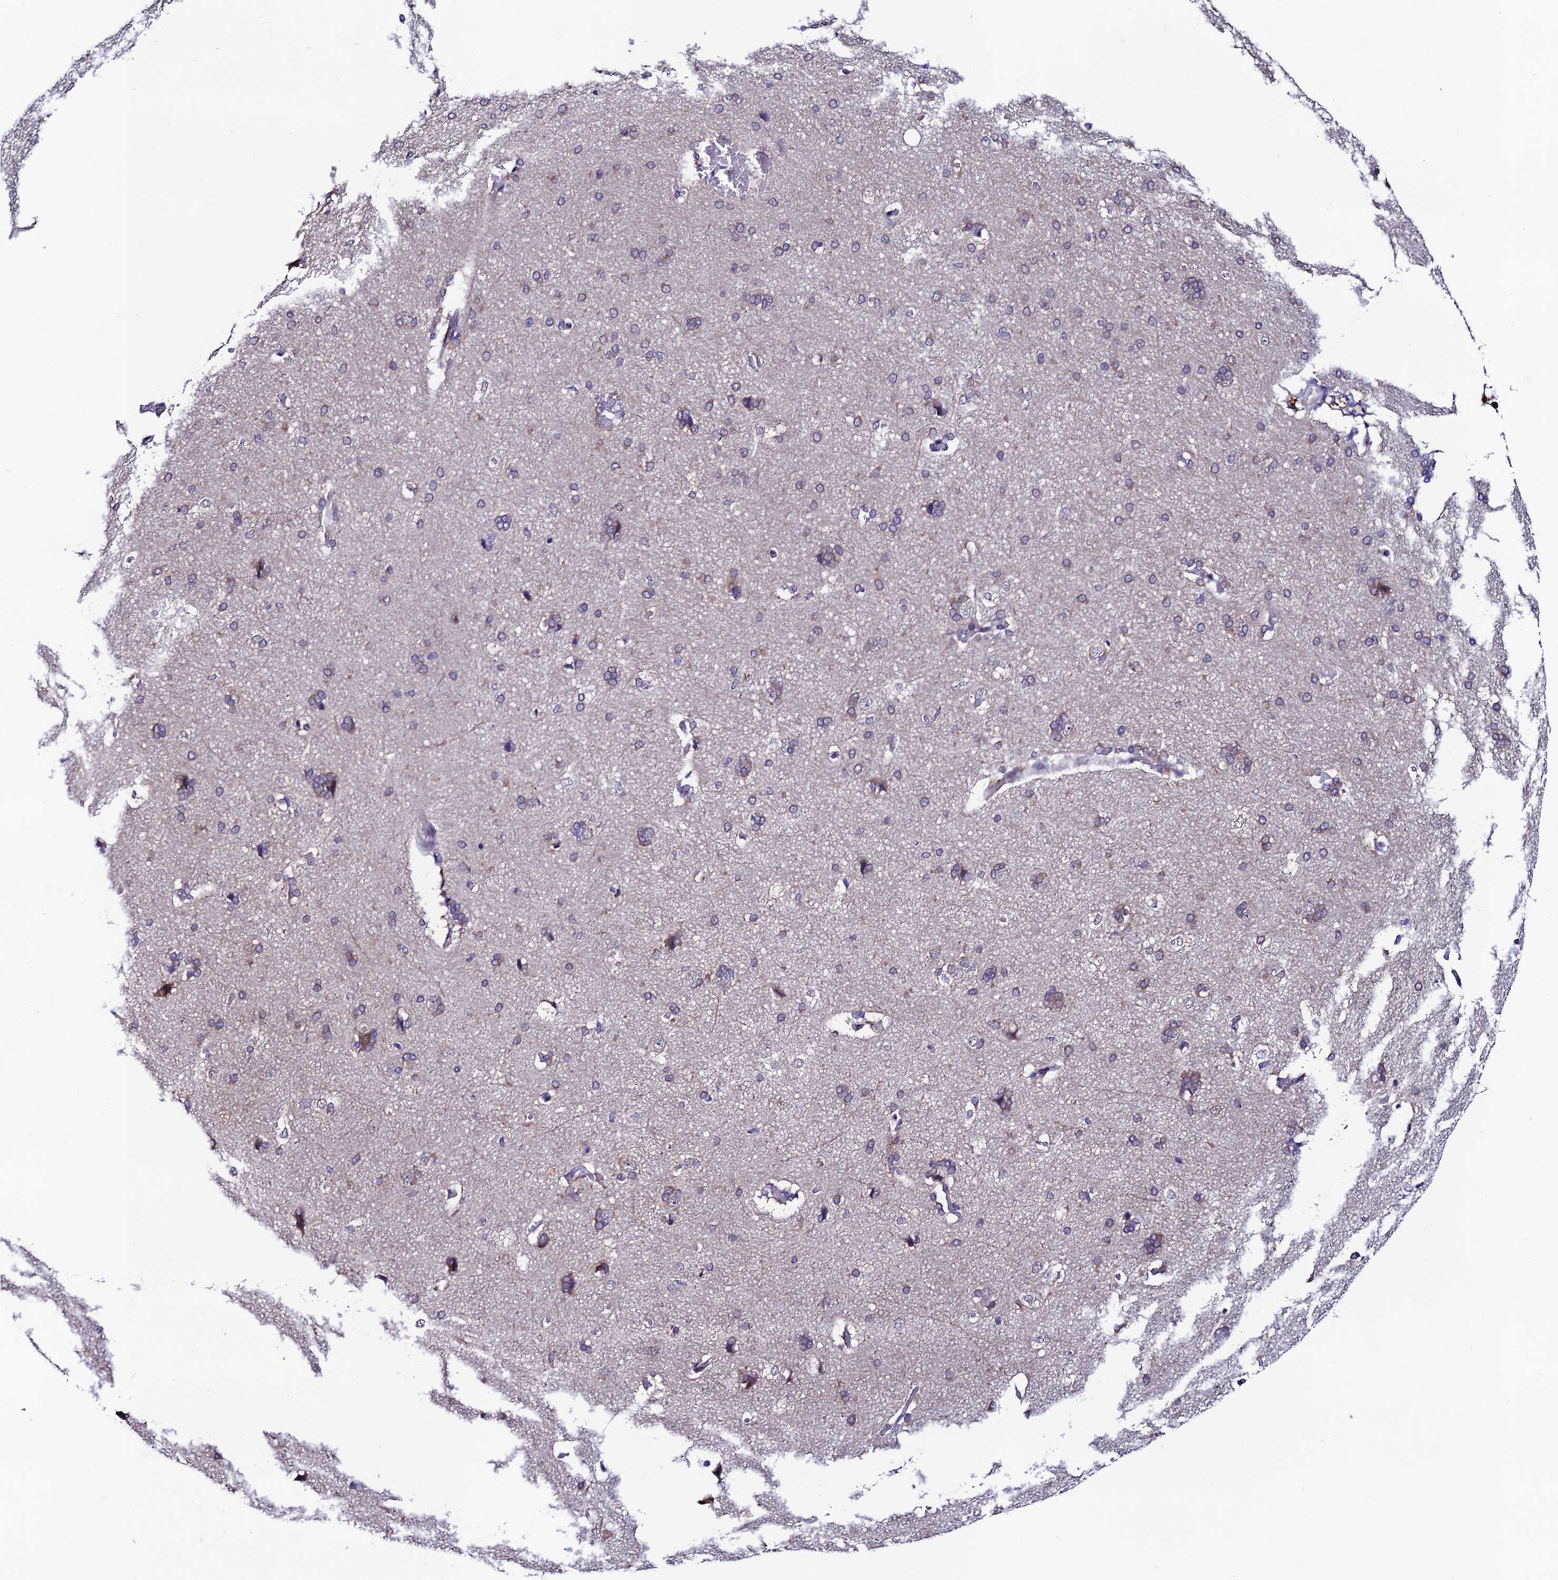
{"staining": {"intensity": "negative", "quantity": "none", "location": "none"}, "tissue": "cerebral cortex", "cell_type": "Endothelial cells", "image_type": "normal", "snomed": [{"axis": "morphology", "description": "Normal tissue, NOS"}, {"axis": "topography", "description": "Cerebral cortex"}], "caption": "Endothelial cells are negative for brown protein staining in benign cerebral cortex. Brightfield microscopy of immunohistochemistry (IHC) stained with DAB (3,3'-diaminobenzidine) (brown) and hematoxylin (blue), captured at high magnification.", "gene": "FZD8", "patient": {"sex": "male", "age": 62}}